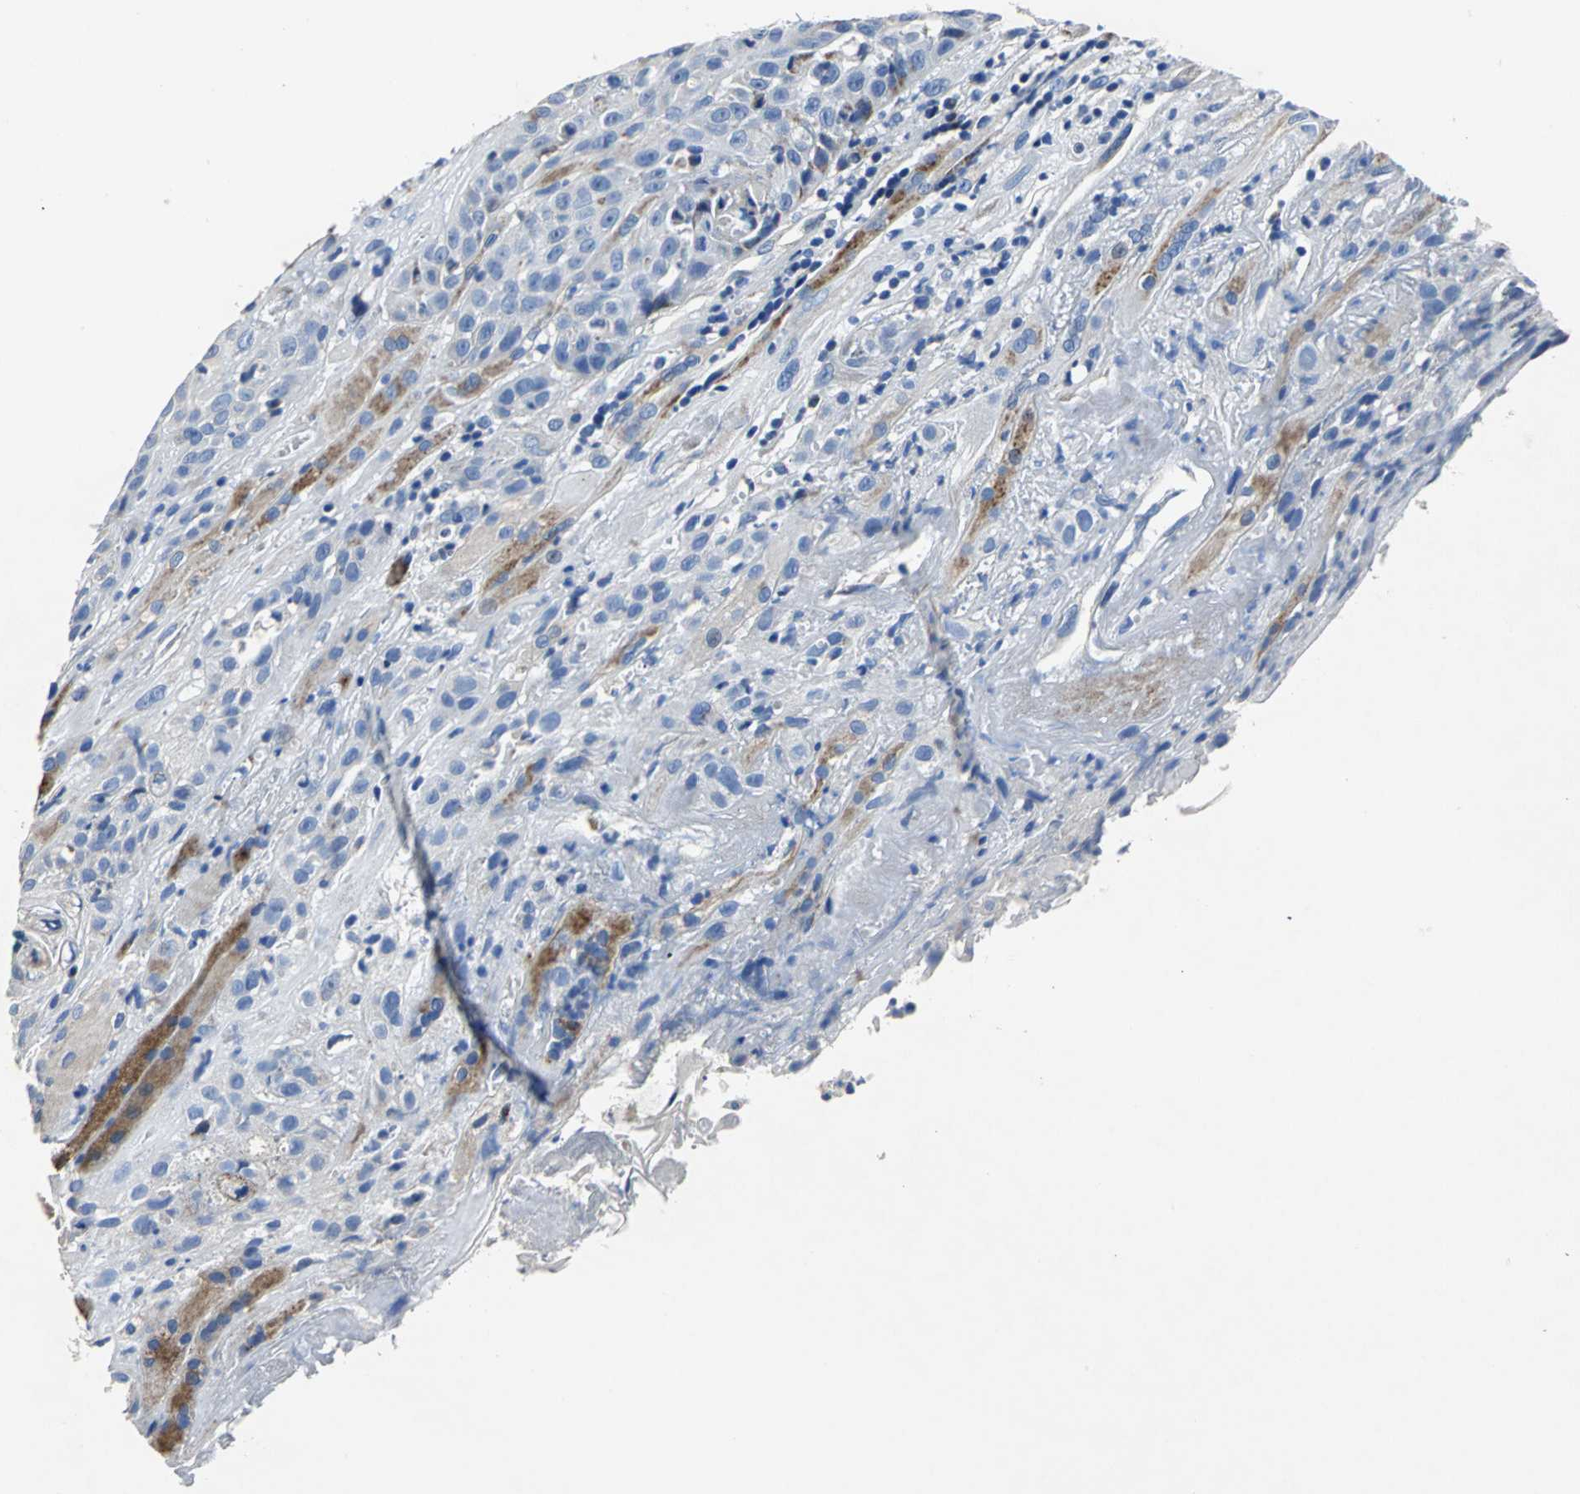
{"staining": {"intensity": "weak", "quantity": "25%-75%", "location": "cytoplasmic/membranous"}, "tissue": "head and neck cancer", "cell_type": "Tumor cells", "image_type": "cancer", "snomed": [{"axis": "morphology", "description": "Squamous cell carcinoma, NOS"}, {"axis": "topography", "description": "Head-Neck"}], "caption": "Immunohistochemistry (DAB) staining of head and neck cancer (squamous cell carcinoma) displays weak cytoplasmic/membranous protein staining in approximately 25%-75% of tumor cells.", "gene": "IFI6", "patient": {"sex": "female", "age": 84}}